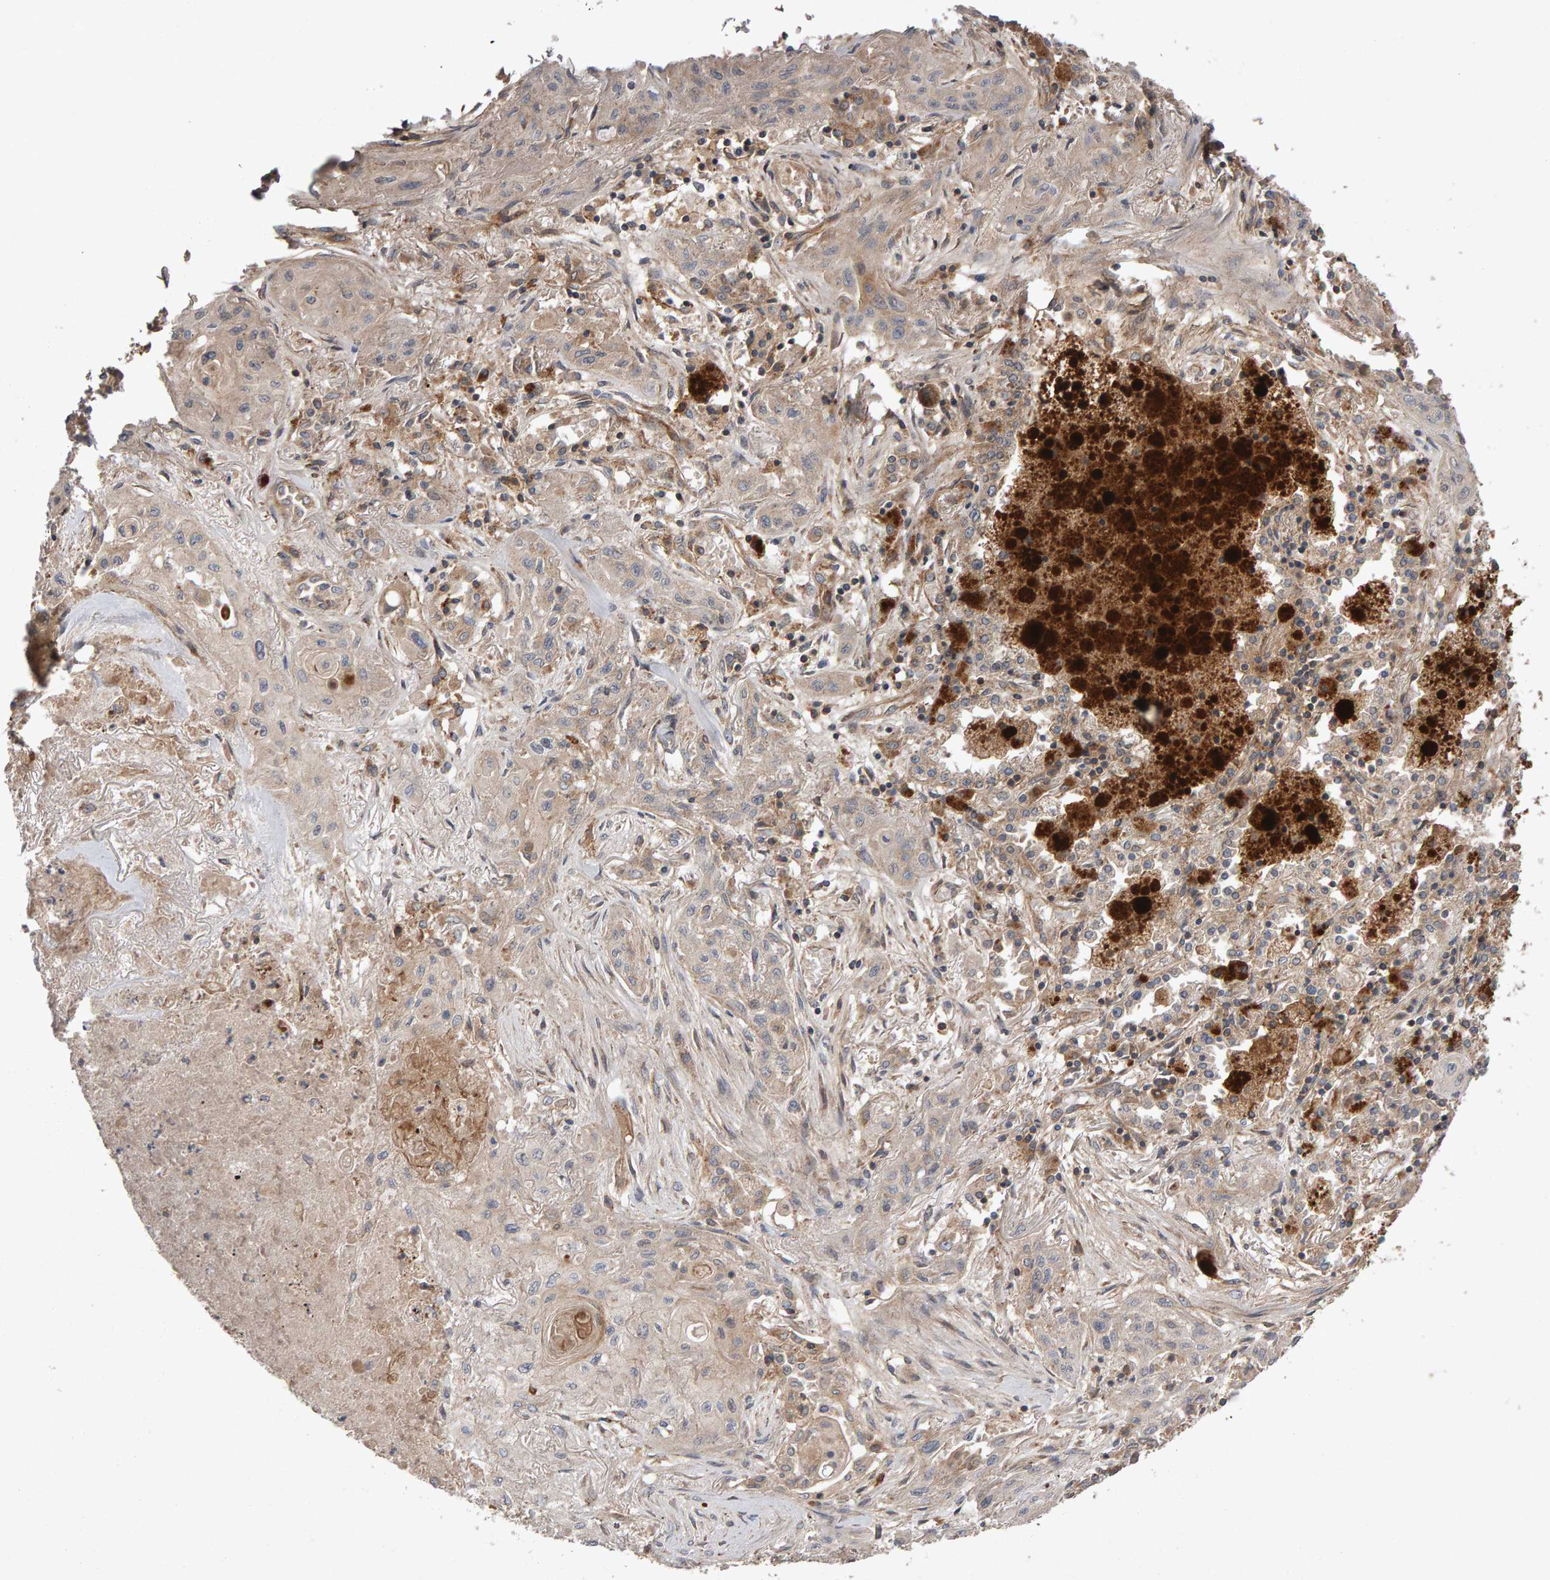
{"staining": {"intensity": "weak", "quantity": ">75%", "location": "cytoplasmic/membranous"}, "tissue": "lung cancer", "cell_type": "Tumor cells", "image_type": "cancer", "snomed": [{"axis": "morphology", "description": "Squamous cell carcinoma, NOS"}, {"axis": "topography", "description": "Lung"}], "caption": "IHC (DAB (3,3'-diaminobenzidine)) staining of human lung squamous cell carcinoma reveals weak cytoplasmic/membranous protein staining in approximately >75% of tumor cells.", "gene": "PGS1", "patient": {"sex": "female", "age": 47}}